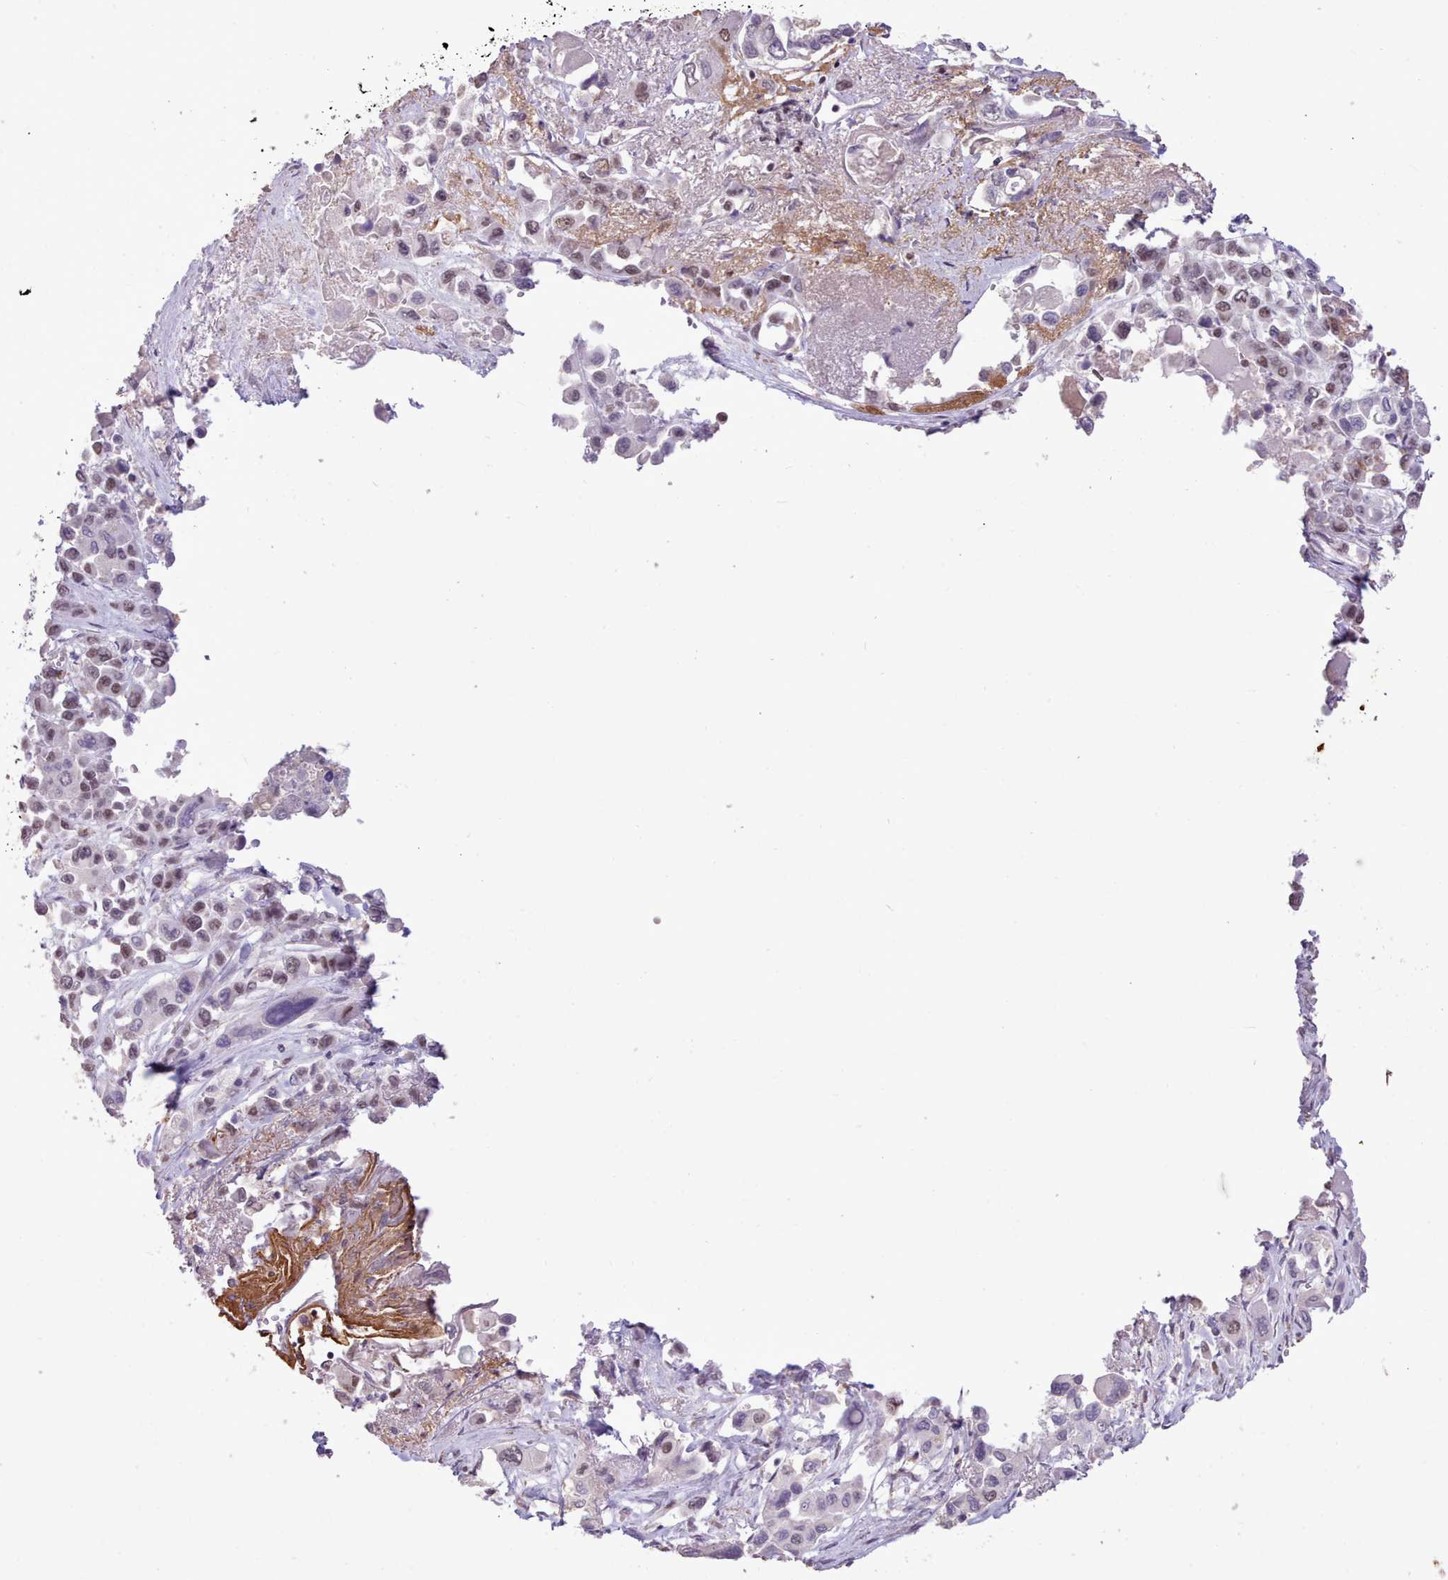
{"staining": {"intensity": "moderate", "quantity": "<25%", "location": "nuclear"}, "tissue": "pancreatic cancer", "cell_type": "Tumor cells", "image_type": "cancer", "snomed": [{"axis": "morphology", "description": "Adenocarcinoma, NOS"}, {"axis": "topography", "description": "Pancreas"}], "caption": "Brown immunohistochemical staining in human pancreatic cancer demonstrates moderate nuclear expression in approximately <25% of tumor cells.", "gene": "TAF15", "patient": {"sex": "male", "age": 92}}